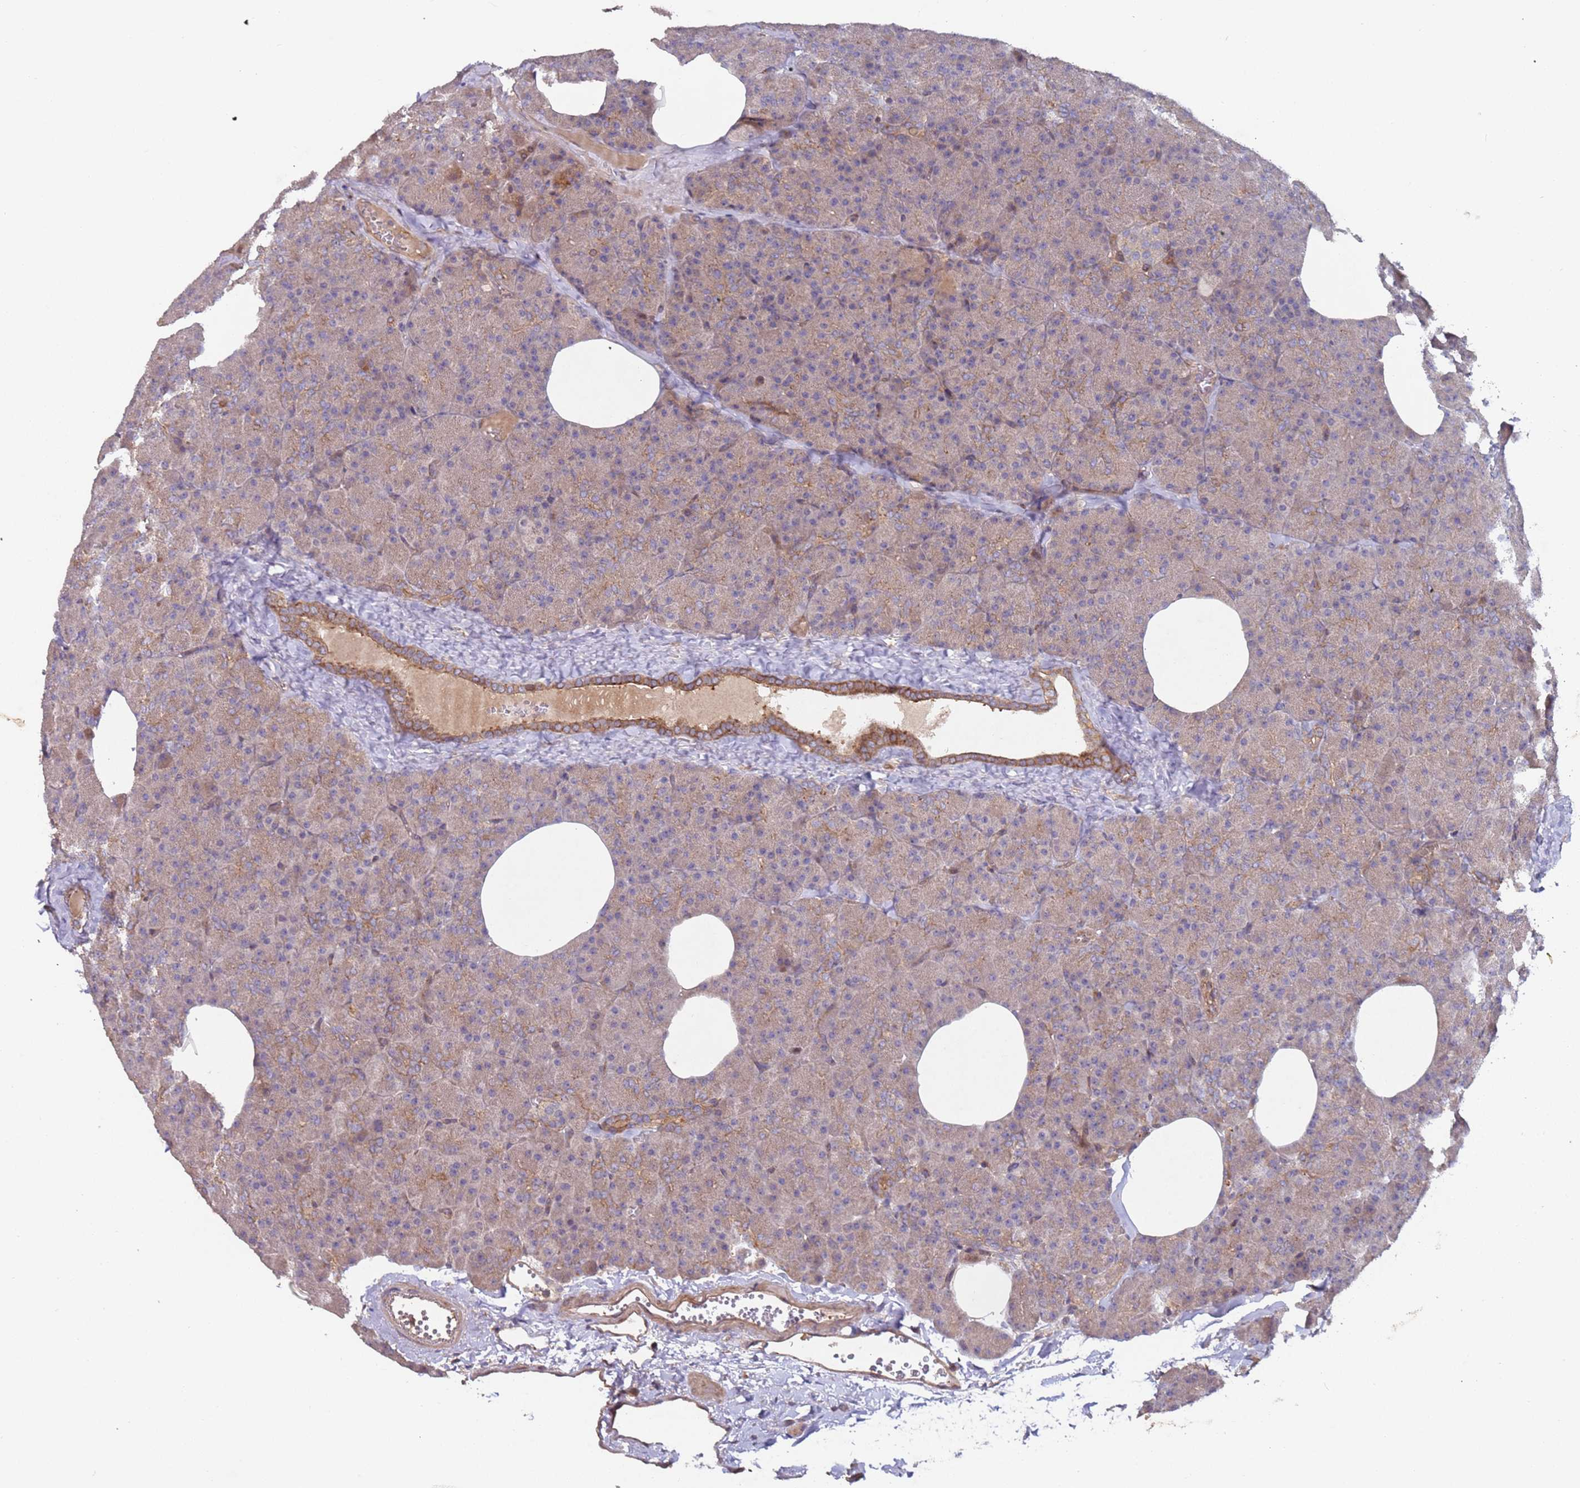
{"staining": {"intensity": "moderate", "quantity": "25%-75%", "location": "cytoplasmic/membranous"}, "tissue": "pancreas", "cell_type": "Exocrine glandular cells", "image_type": "normal", "snomed": [{"axis": "morphology", "description": "Normal tissue, NOS"}, {"axis": "morphology", "description": "Carcinoid, malignant, NOS"}, {"axis": "topography", "description": "Pancreas"}], "caption": "Immunohistochemical staining of benign human pancreas exhibits medium levels of moderate cytoplasmic/membranous positivity in approximately 25%-75% of exocrine glandular cells.", "gene": "KANSL1L", "patient": {"sex": "female", "age": 35}}